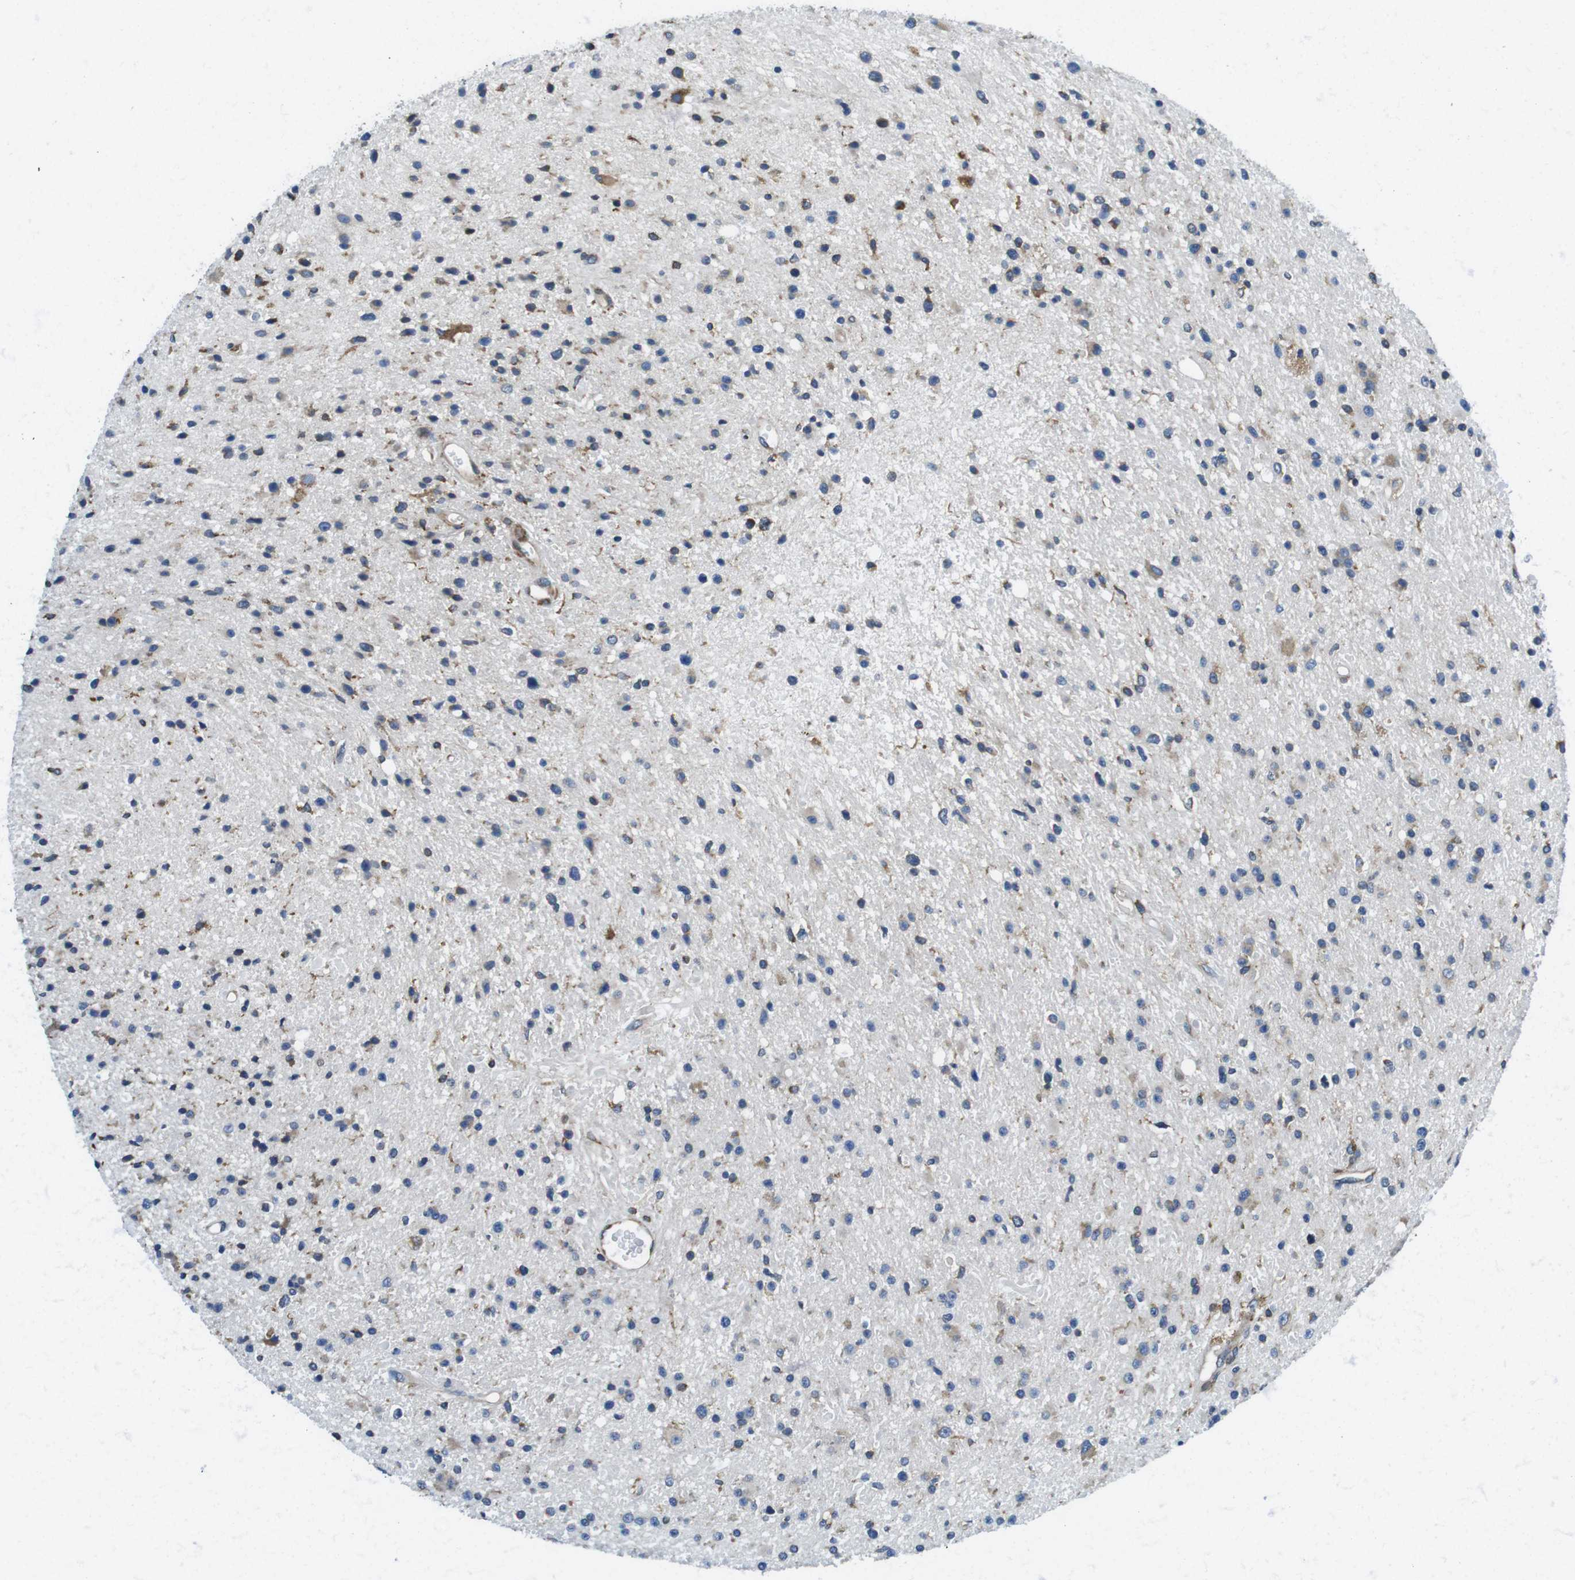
{"staining": {"intensity": "weak", "quantity": "<25%", "location": "cytoplasmic/membranous"}, "tissue": "glioma", "cell_type": "Tumor cells", "image_type": "cancer", "snomed": [{"axis": "morphology", "description": "Glioma, malignant, High grade"}, {"axis": "topography", "description": "Brain"}], "caption": "There is no significant expression in tumor cells of glioma. (DAB (3,3'-diaminobenzidine) IHC, high magnification).", "gene": "UGGT1", "patient": {"sex": "male", "age": 33}}